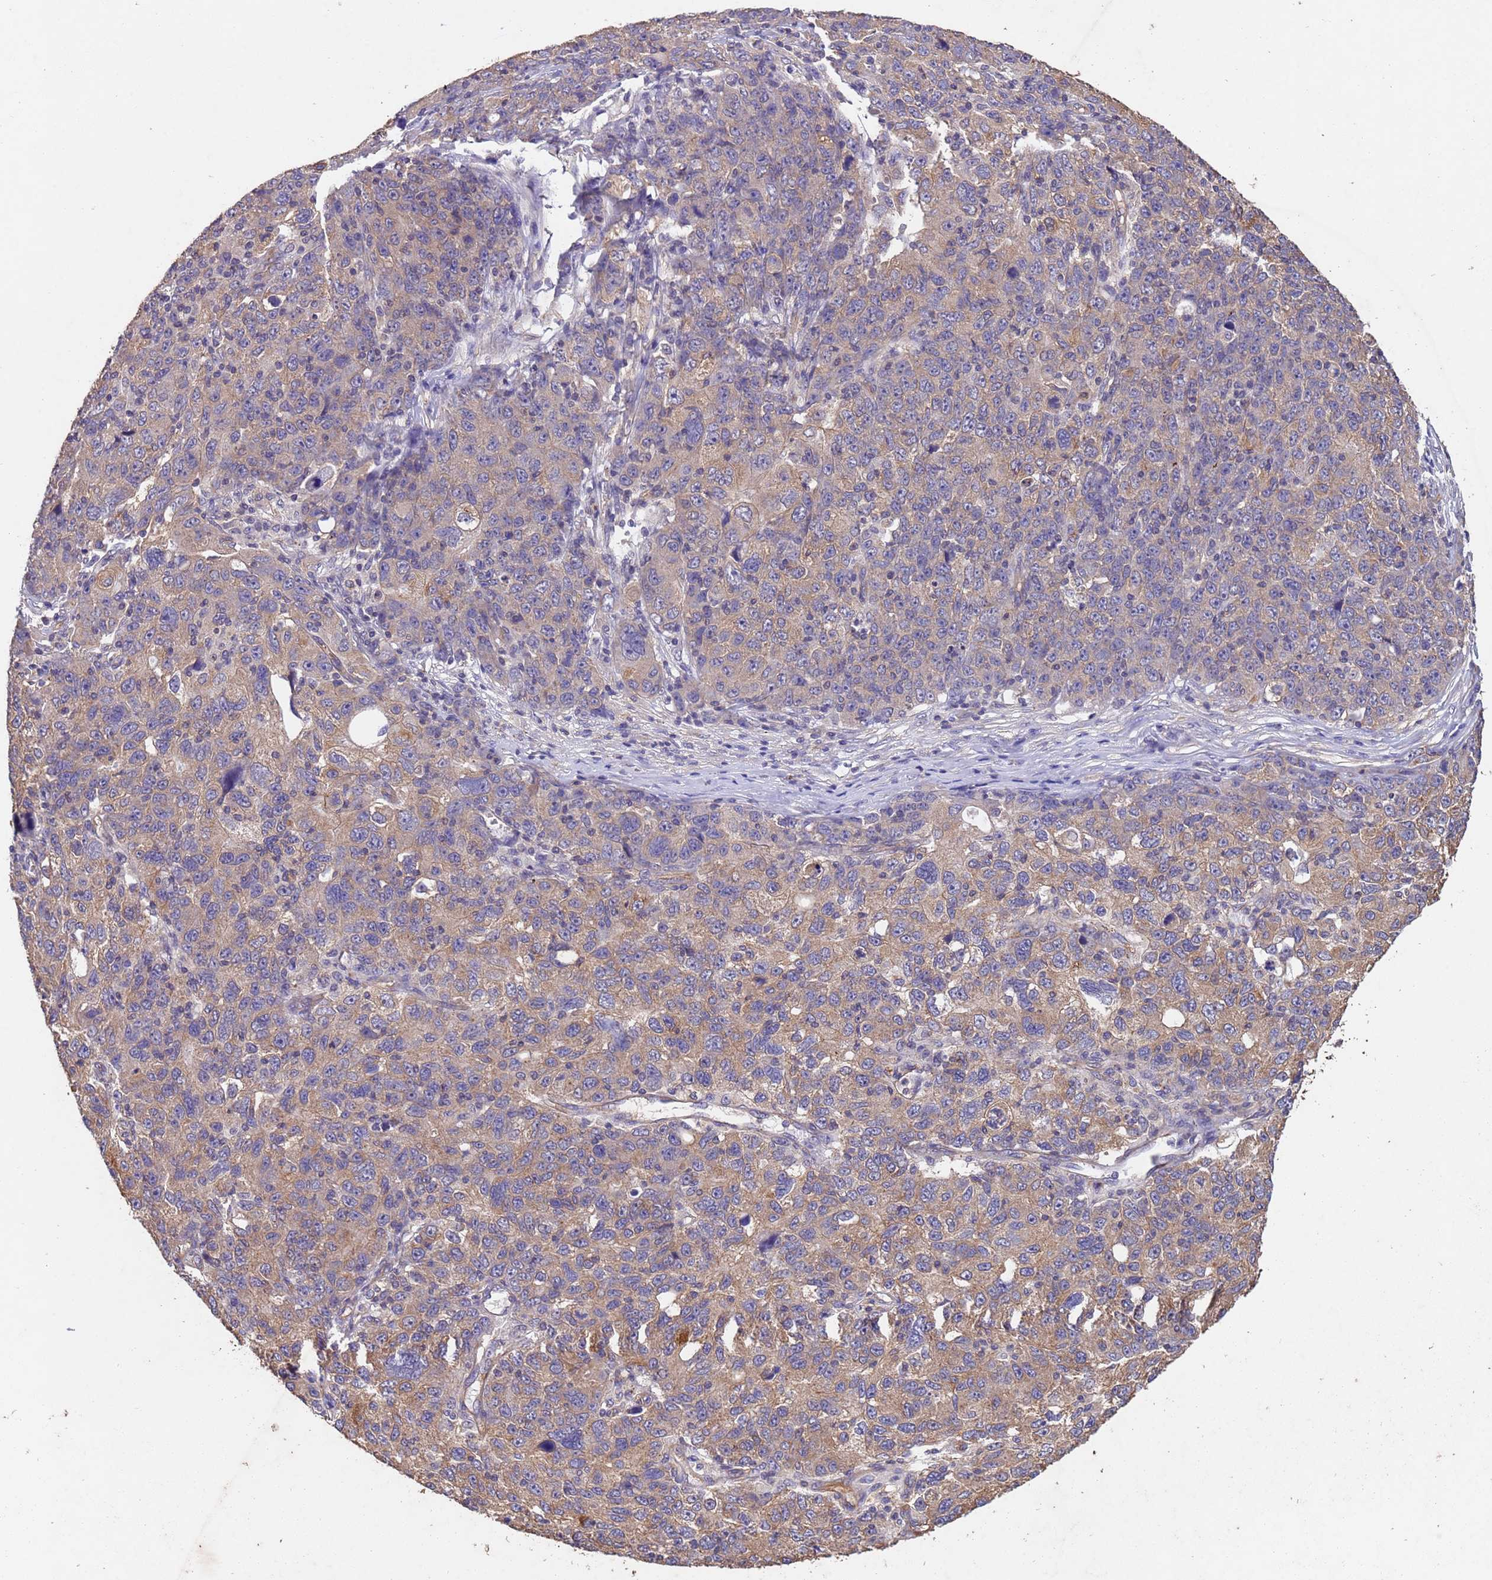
{"staining": {"intensity": "weak", "quantity": "25%-75%", "location": "cytoplasmic/membranous"}, "tissue": "ovarian cancer", "cell_type": "Tumor cells", "image_type": "cancer", "snomed": [{"axis": "morphology", "description": "Carcinoma, endometroid"}, {"axis": "topography", "description": "Ovary"}], "caption": "DAB immunohistochemical staining of human endometroid carcinoma (ovarian) reveals weak cytoplasmic/membranous protein expression in approximately 25%-75% of tumor cells.", "gene": "MTX3", "patient": {"sex": "female", "age": 42}}